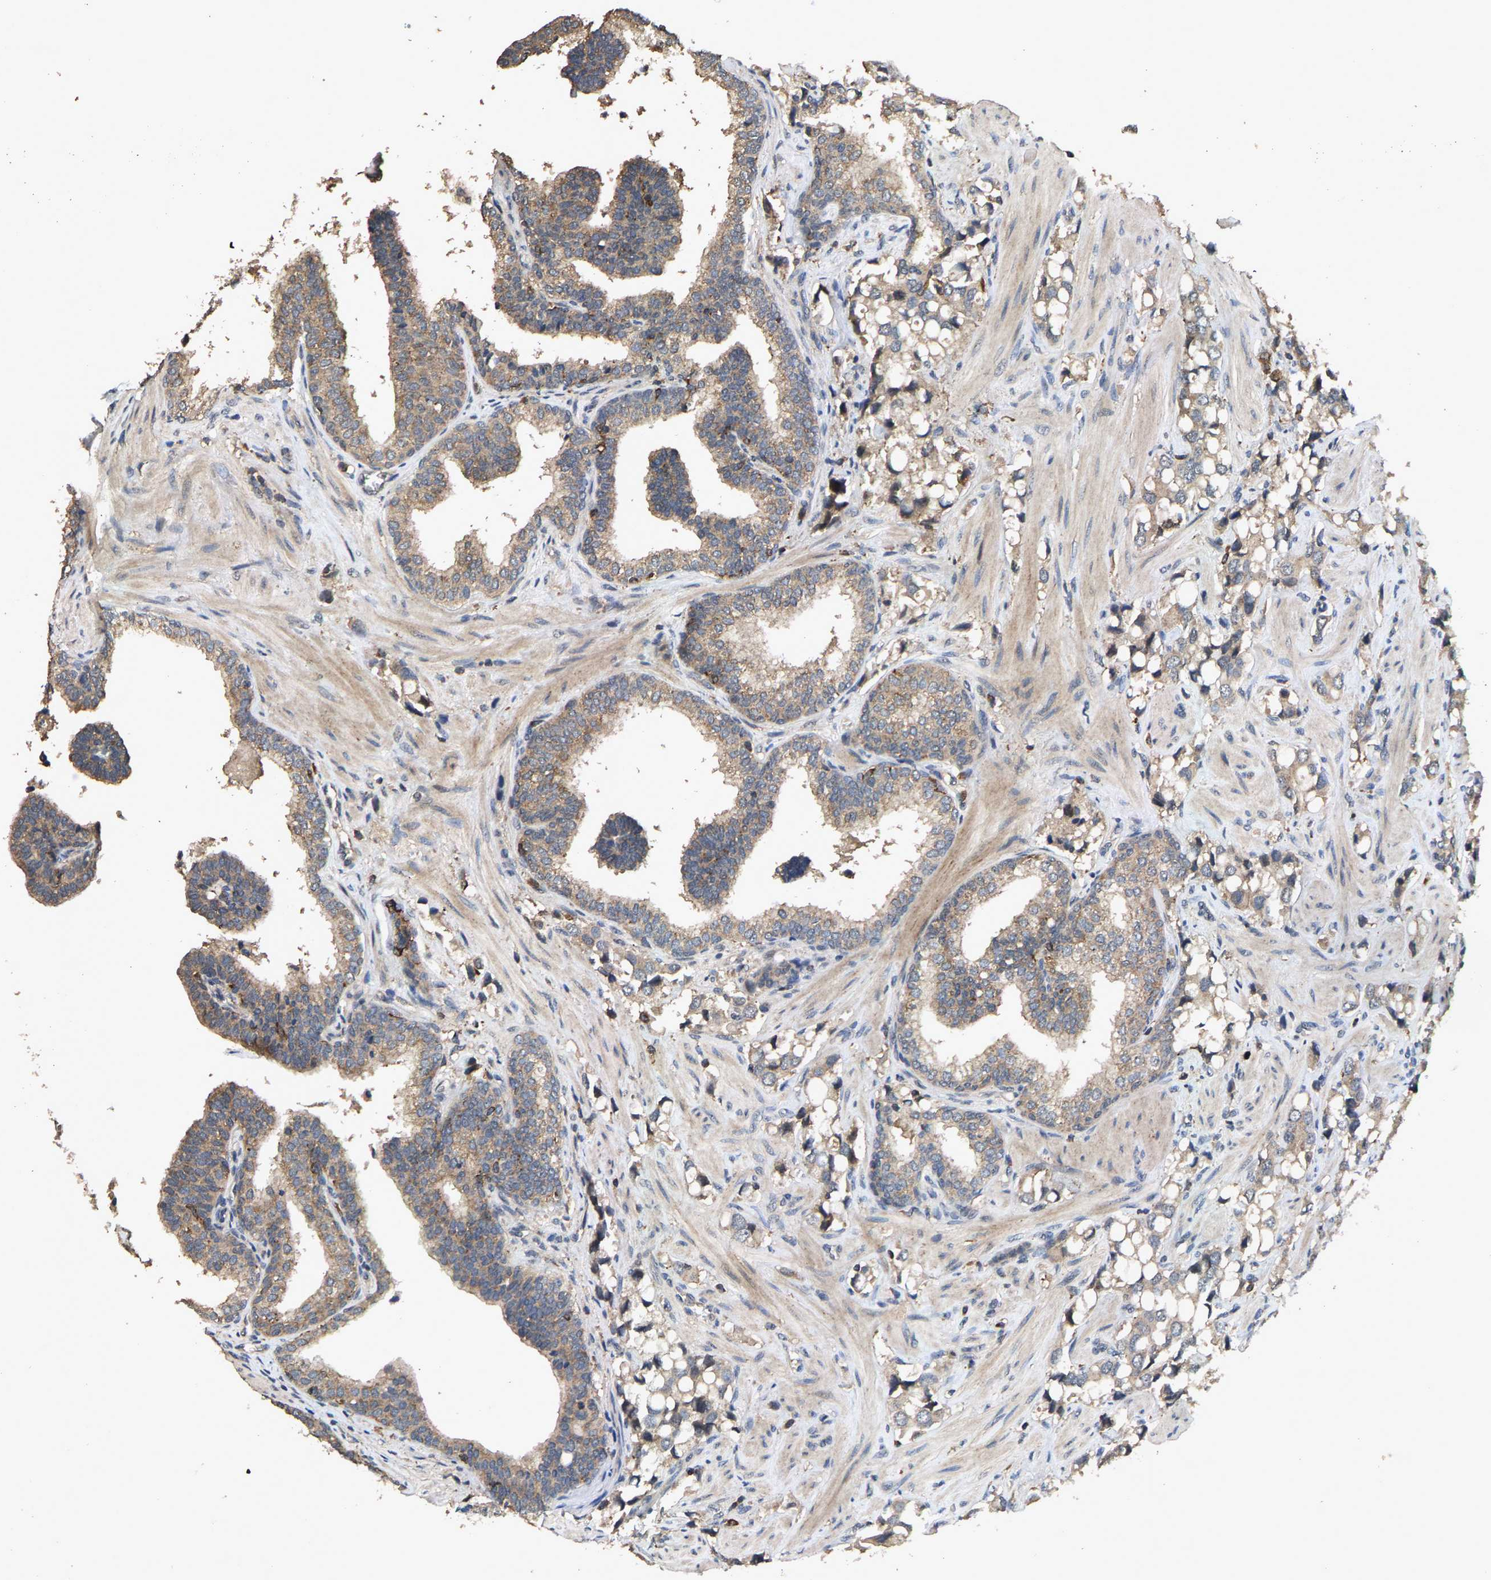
{"staining": {"intensity": "weak", "quantity": ">75%", "location": "cytoplasmic/membranous"}, "tissue": "prostate cancer", "cell_type": "Tumor cells", "image_type": "cancer", "snomed": [{"axis": "morphology", "description": "Adenocarcinoma, High grade"}, {"axis": "topography", "description": "Prostate"}], "caption": "Human prostate cancer stained for a protein (brown) displays weak cytoplasmic/membranous positive expression in approximately >75% of tumor cells.", "gene": "TDRKH", "patient": {"sex": "male", "age": 52}}